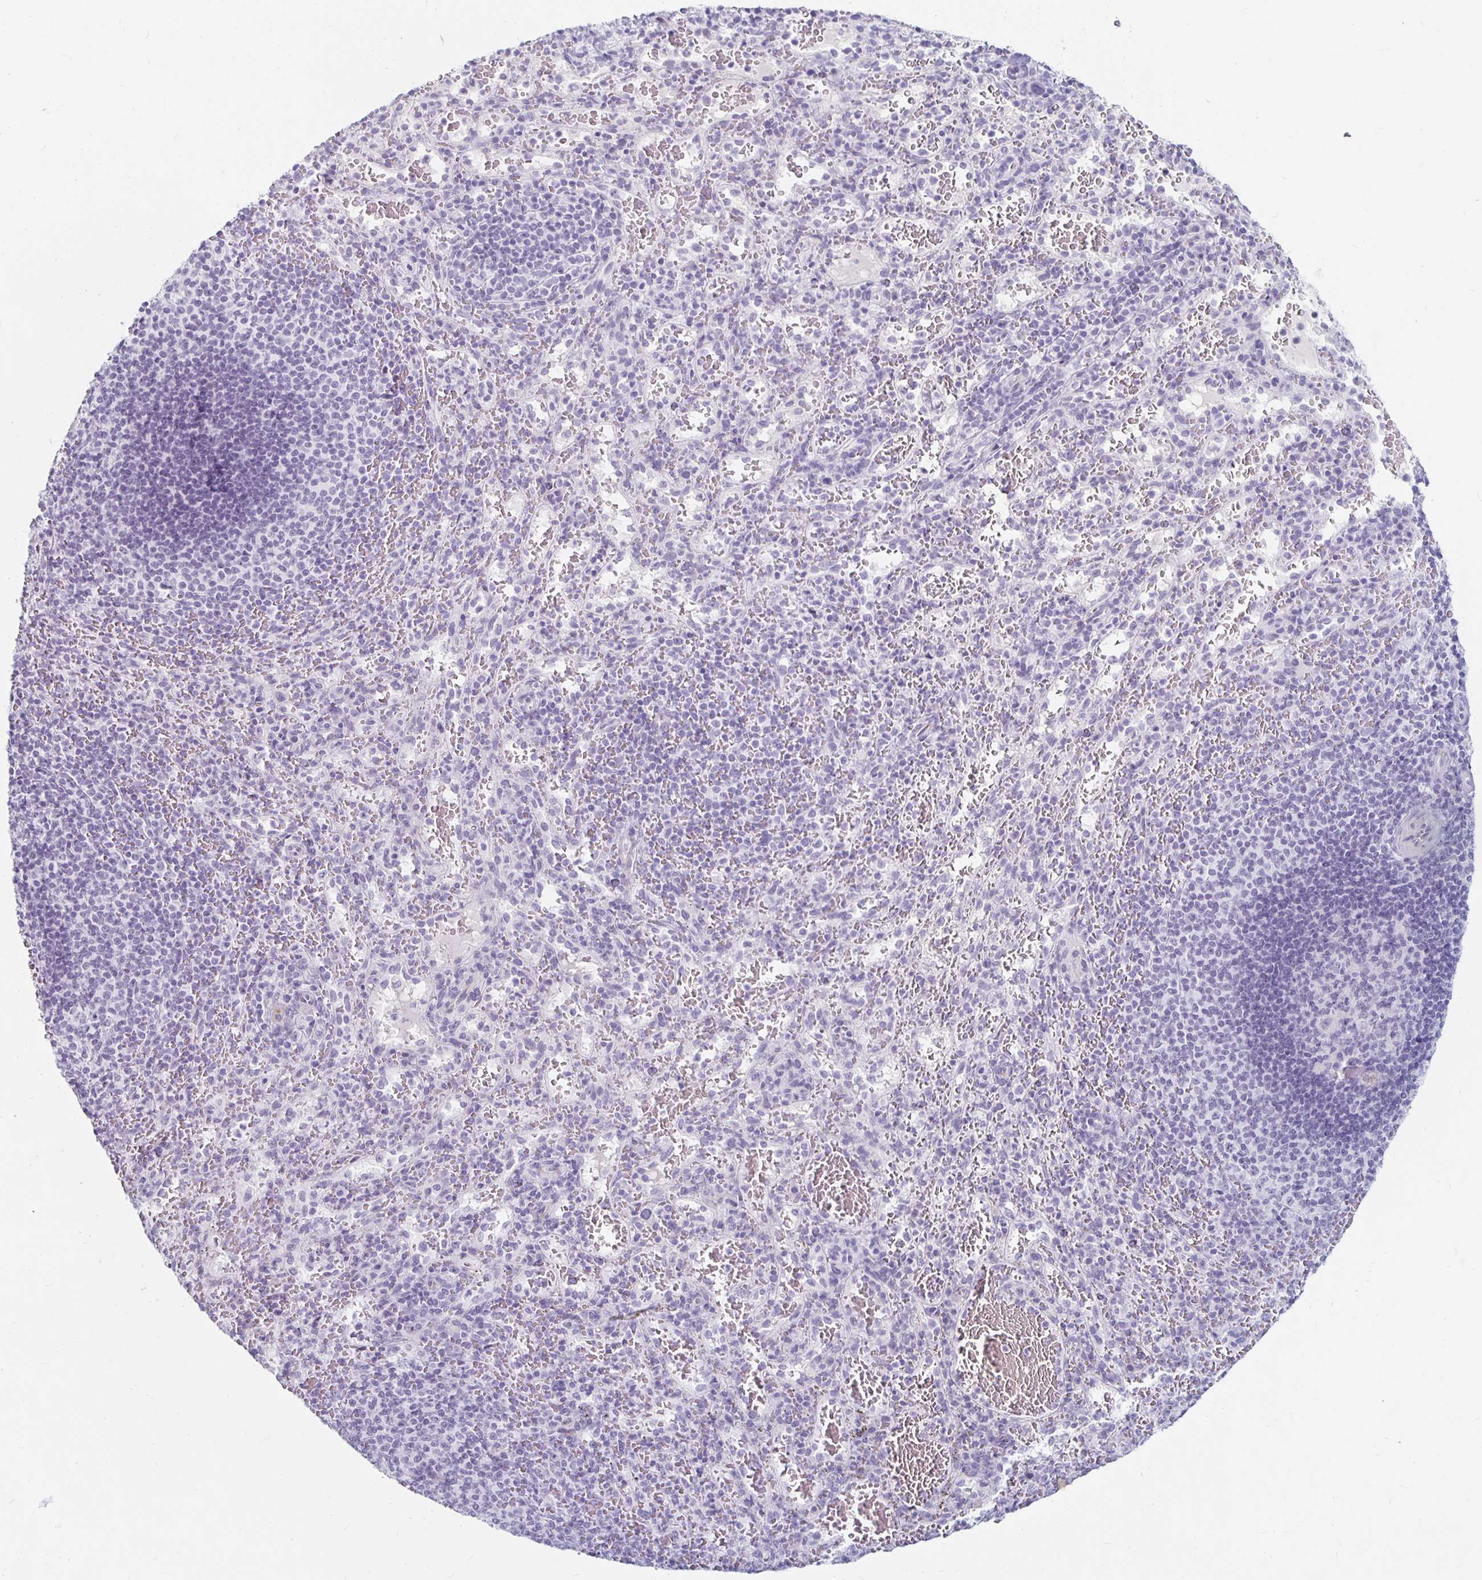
{"staining": {"intensity": "negative", "quantity": "none", "location": "none"}, "tissue": "spleen", "cell_type": "Cells in red pulp", "image_type": "normal", "snomed": [{"axis": "morphology", "description": "Normal tissue, NOS"}, {"axis": "topography", "description": "Spleen"}], "caption": "A micrograph of human spleen is negative for staining in cells in red pulp. Brightfield microscopy of immunohistochemistry (IHC) stained with DAB (brown) and hematoxylin (blue), captured at high magnification.", "gene": "KCNQ2", "patient": {"sex": "male", "age": 57}}